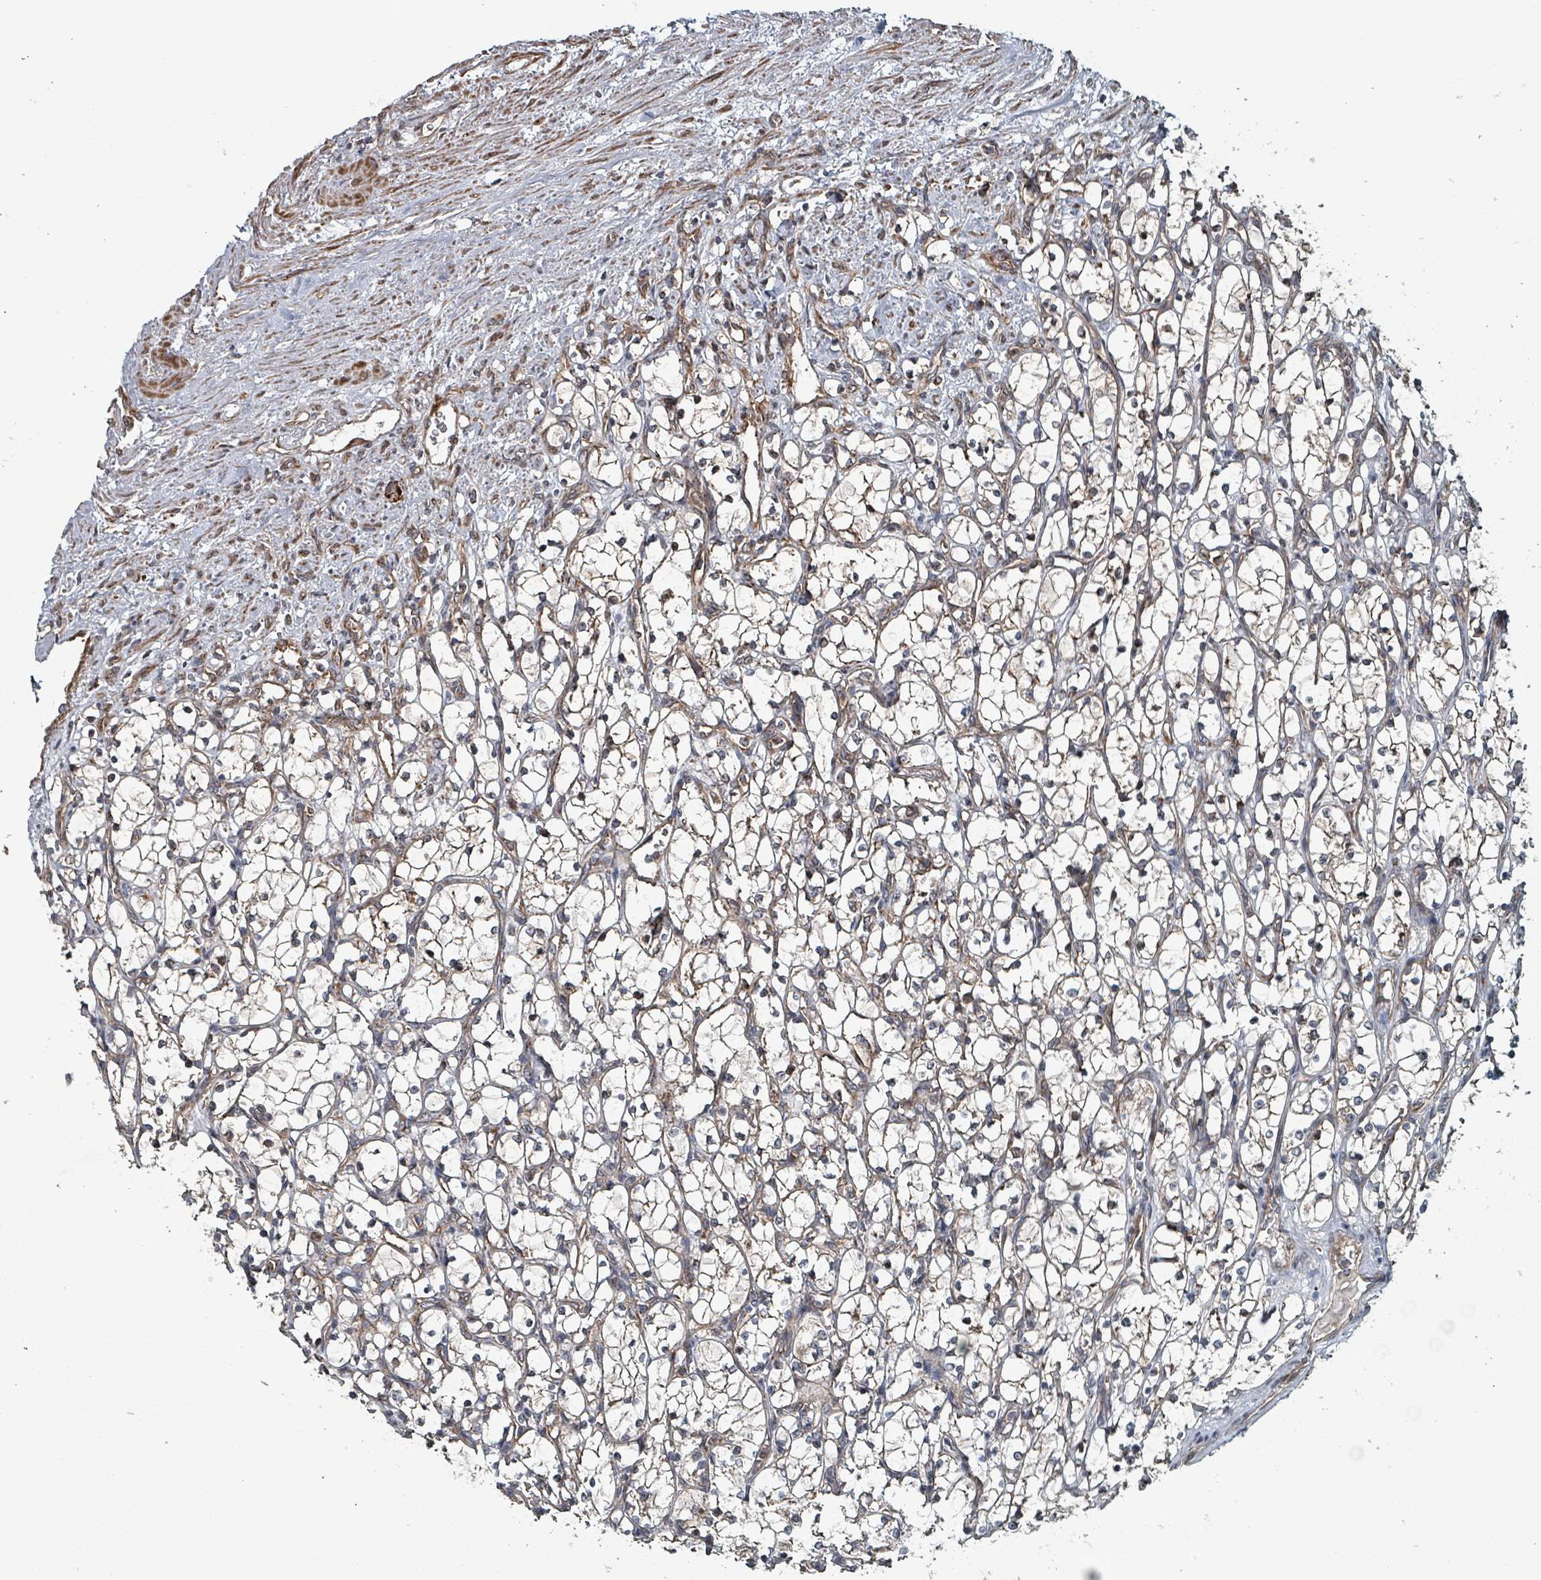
{"staining": {"intensity": "weak", "quantity": "25%-75%", "location": "cytoplasmic/membranous"}, "tissue": "renal cancer", "cell_type": "Tumor cells", "image_type": "cancer", "snomed": [{"axis": "morphology", "description": "Adenocarcinoma, NOS"}, {"axis": "topography", "description": "Kidney"}], "caption": "This image shows immunohistochemistry staining of renal cancer, with low weak cytoplasmic/membranous staining in about 25%-75% of tumor cells.", "gene": "MRPL4", "patient": {"sex": "female", "age": 69}}